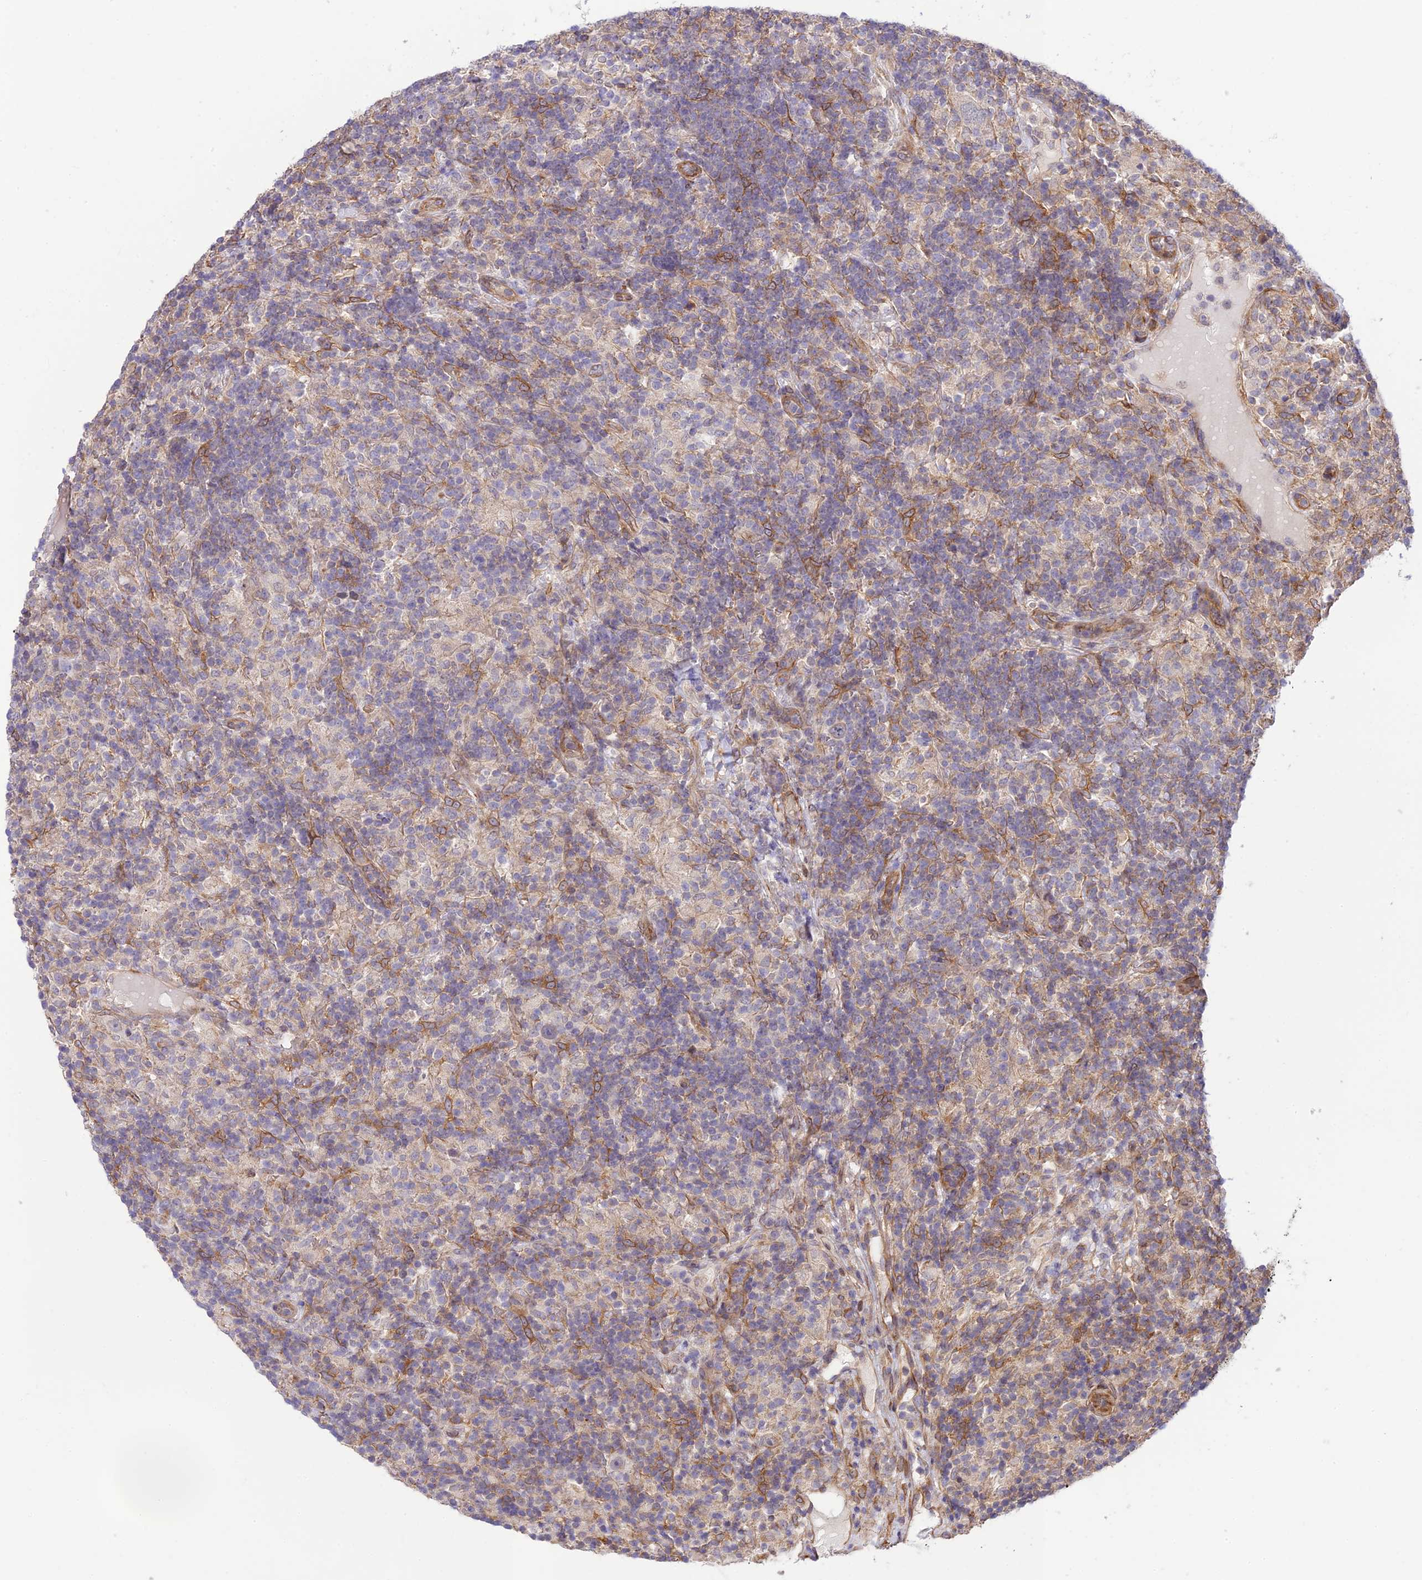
{"staining": {"intensity": "negative", "quantity": "none", "location": "none"}, "tissue": "lymphoma", "cell_type": "Tumor cells", "image_type": "cancer", "snomed": [{"axis": "morphology", "description": "Hodgkin's disease, NOS"}, {"axis": "topography", "description": "Lymph node"}], "caption": "There is no significant expression in tumor cells of Hodgkin's disease. (DAB immunohistochemistry (IHC) with hematoxylin counter stain).", "gene": "EXOC3L4", "patient": {"sex": "male", "age": 70}}